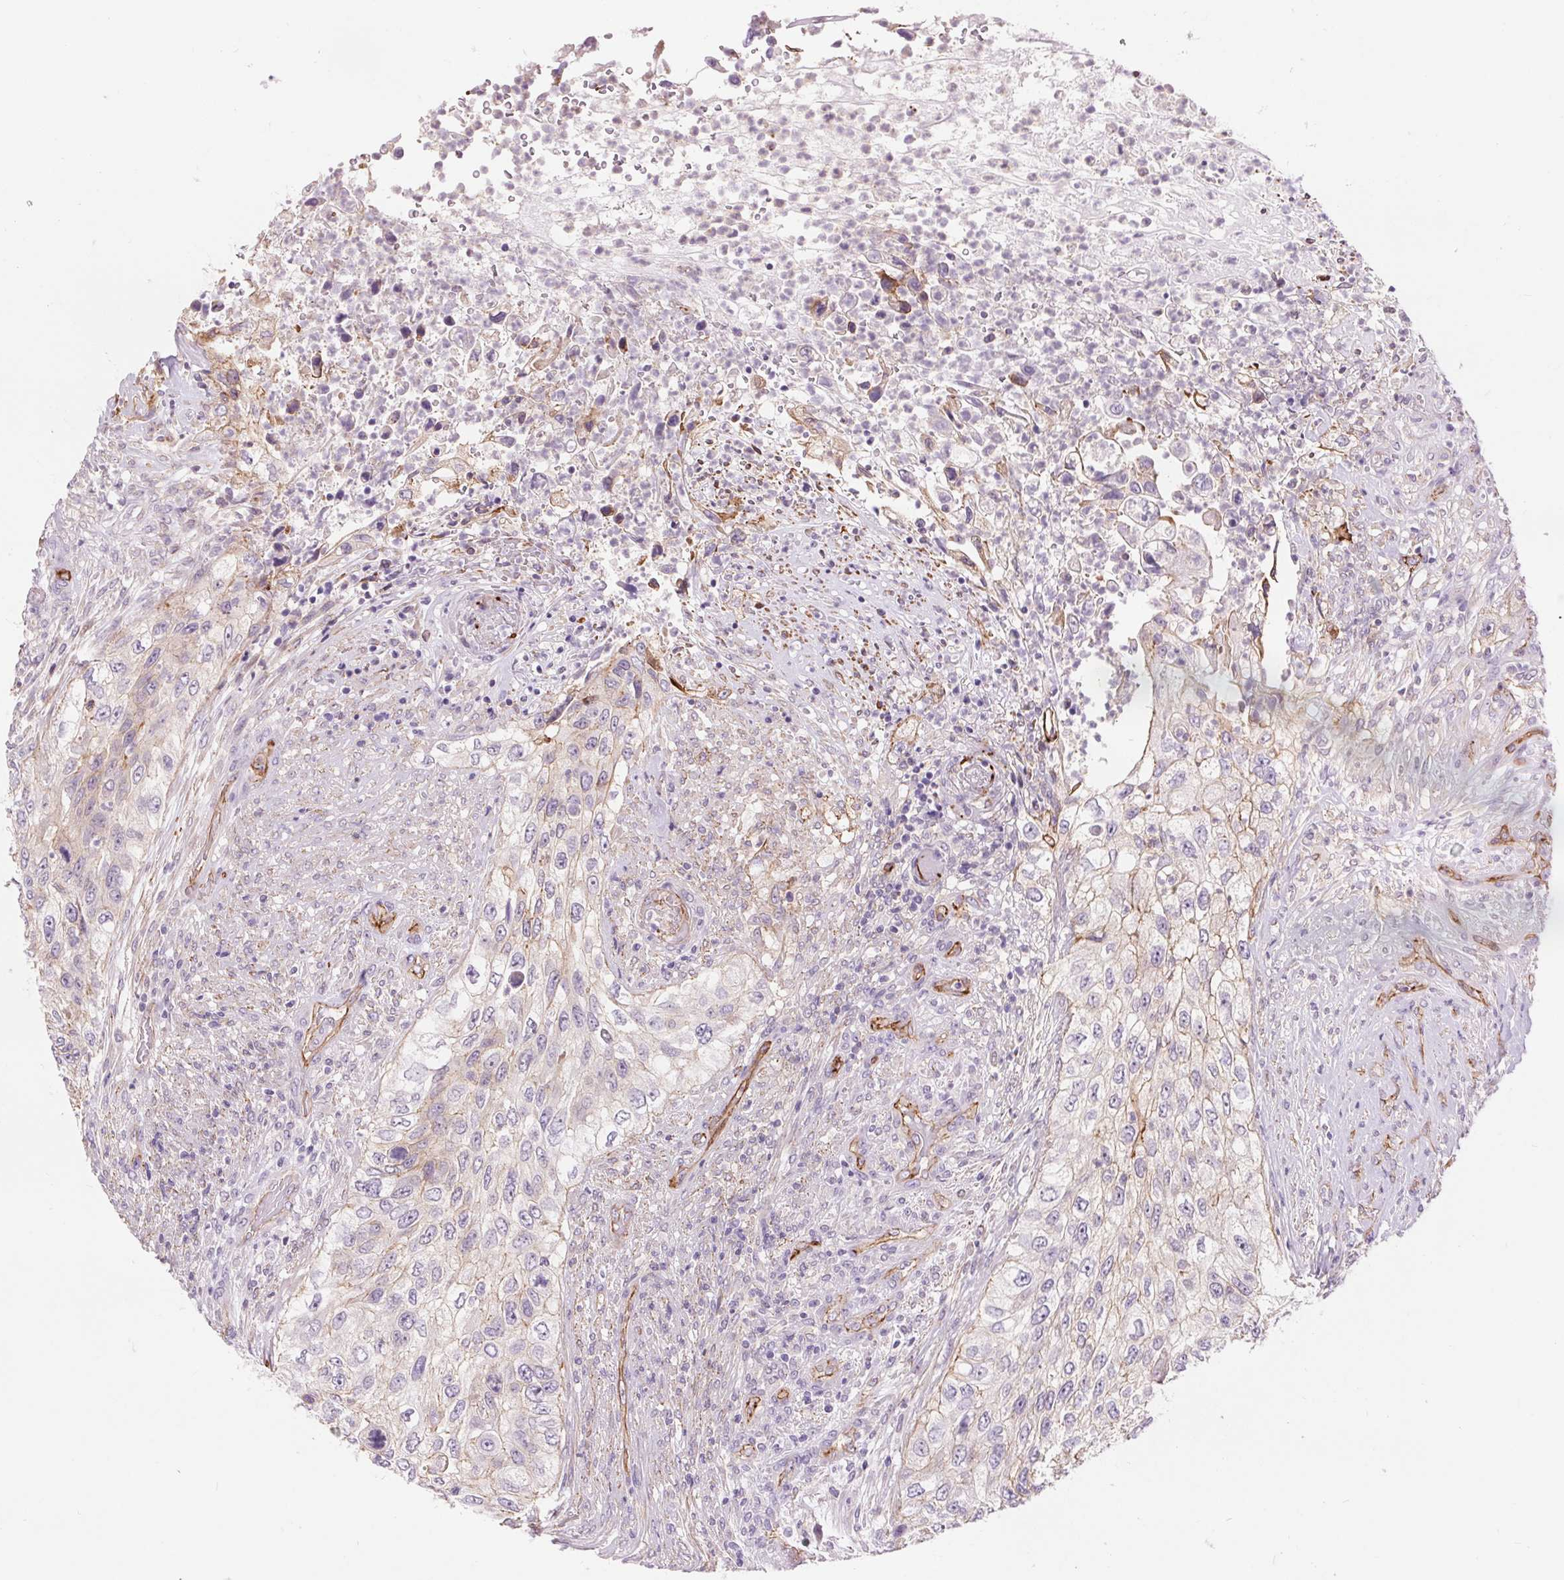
{"staining": {"intensity": "weak", "quantity": "<25%", "location": "cytoplasmic/membranous"}, "tissue": "urothelial cancer", "cell_type": "Tumor cells", "image_type": "cancer", "snomed": [{"axis": "morphology", "description": "Urothelial carcinoma, High grade"}, {"axis": "topography", "description": "Urinary bladder"}], "caption": "An image of urothelial cancer stained for a protein displays no brown staining in tumor cells.", "gene": "DIXDC1", "patient": {"sex": "female", "age": 60}}